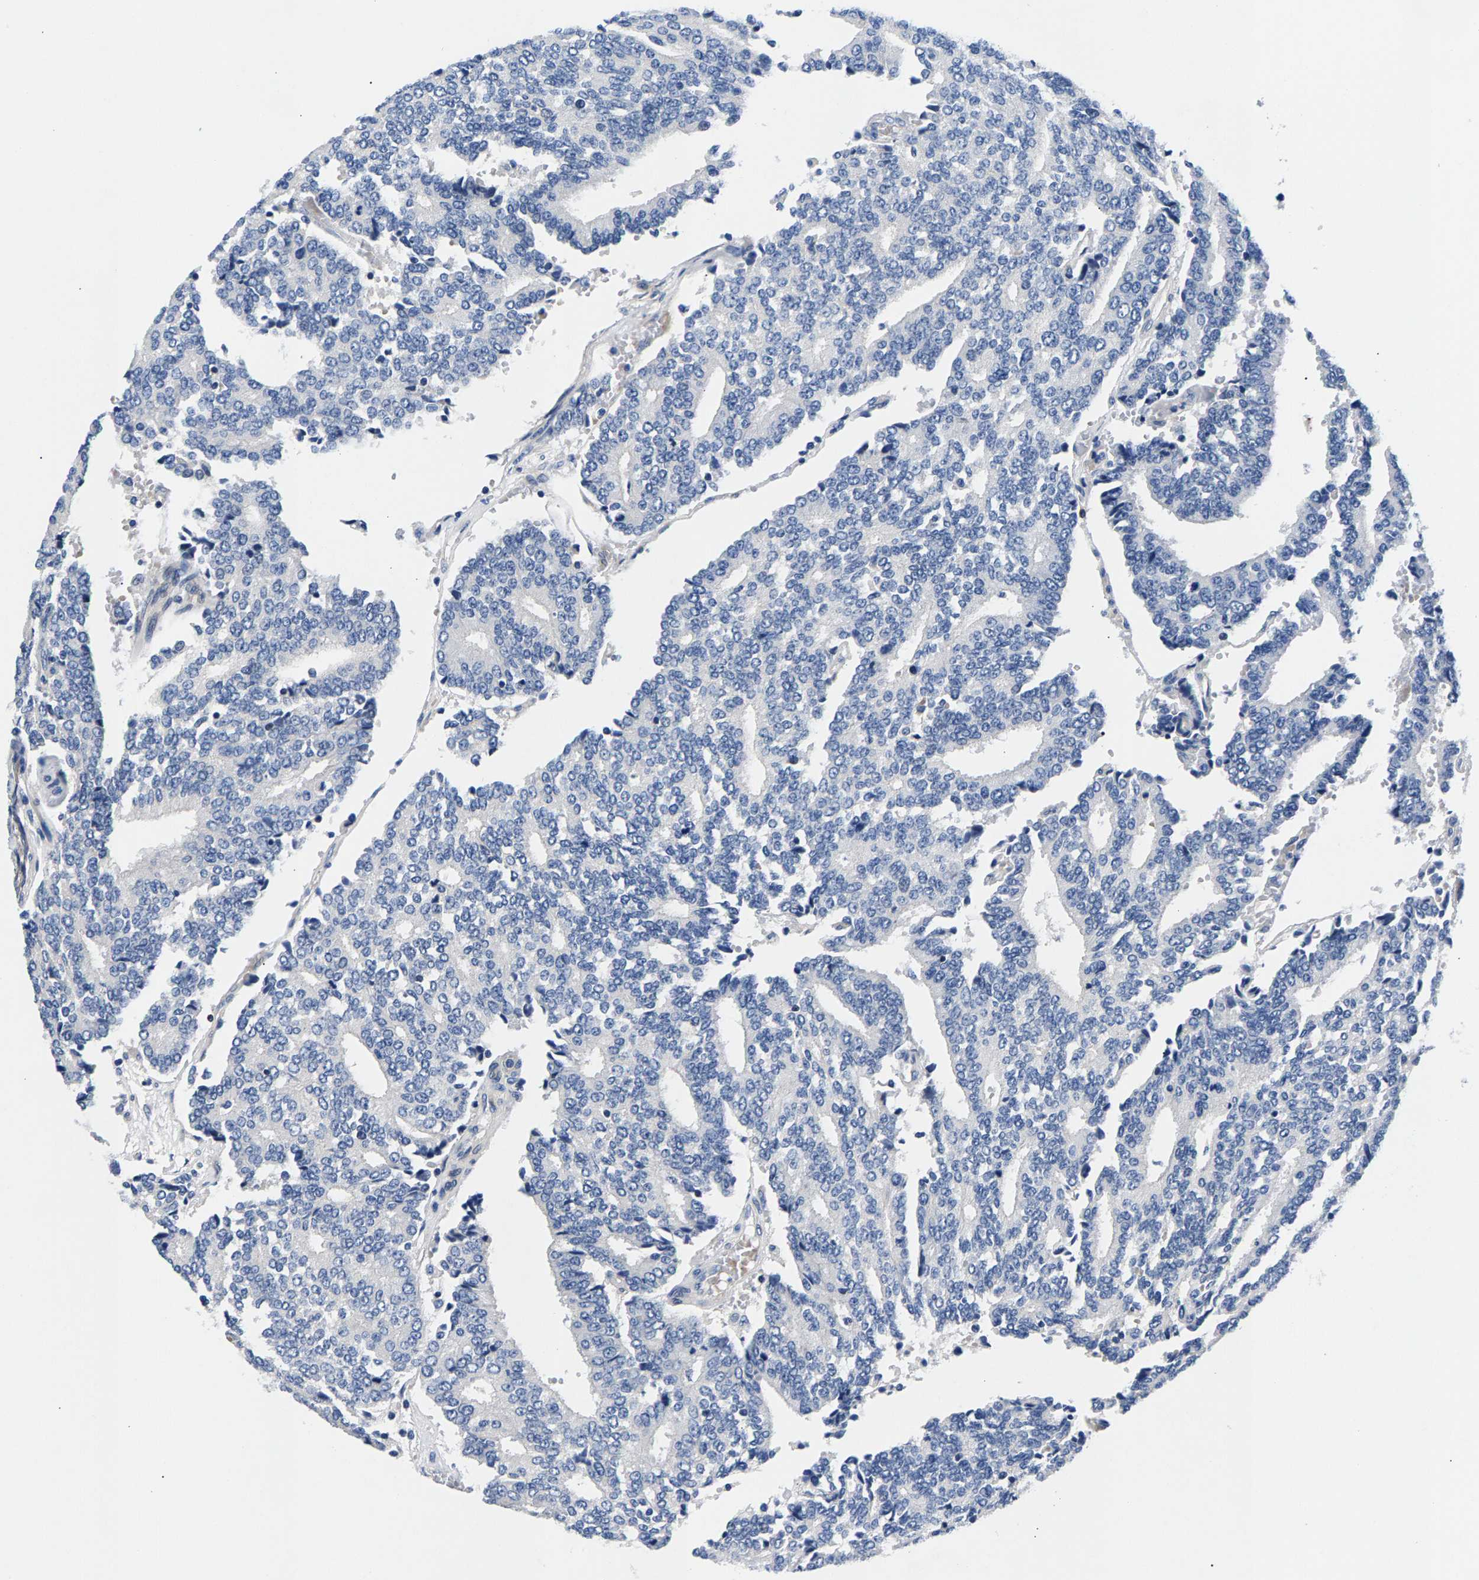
{"staining": {"intensity": "negative", "quantity": "none", "location": "none"}, "tissue": "prostate cancer", "cell_type": "Tumor cells", "image_type": "cancer", "snomed": [{"axis": "morphology", "description": "Adenocarcinoma, High grade"}, {"axis": "topography", "description": "Prostate"}], "caption": "Human prostate cancer (high-grade adenocarcinoma) stained for a protein using immunohistochemistry reveals no positivity in tumor cells.", "gene": "P2RY4", "patient": {"sex": "male", "age": 55}}